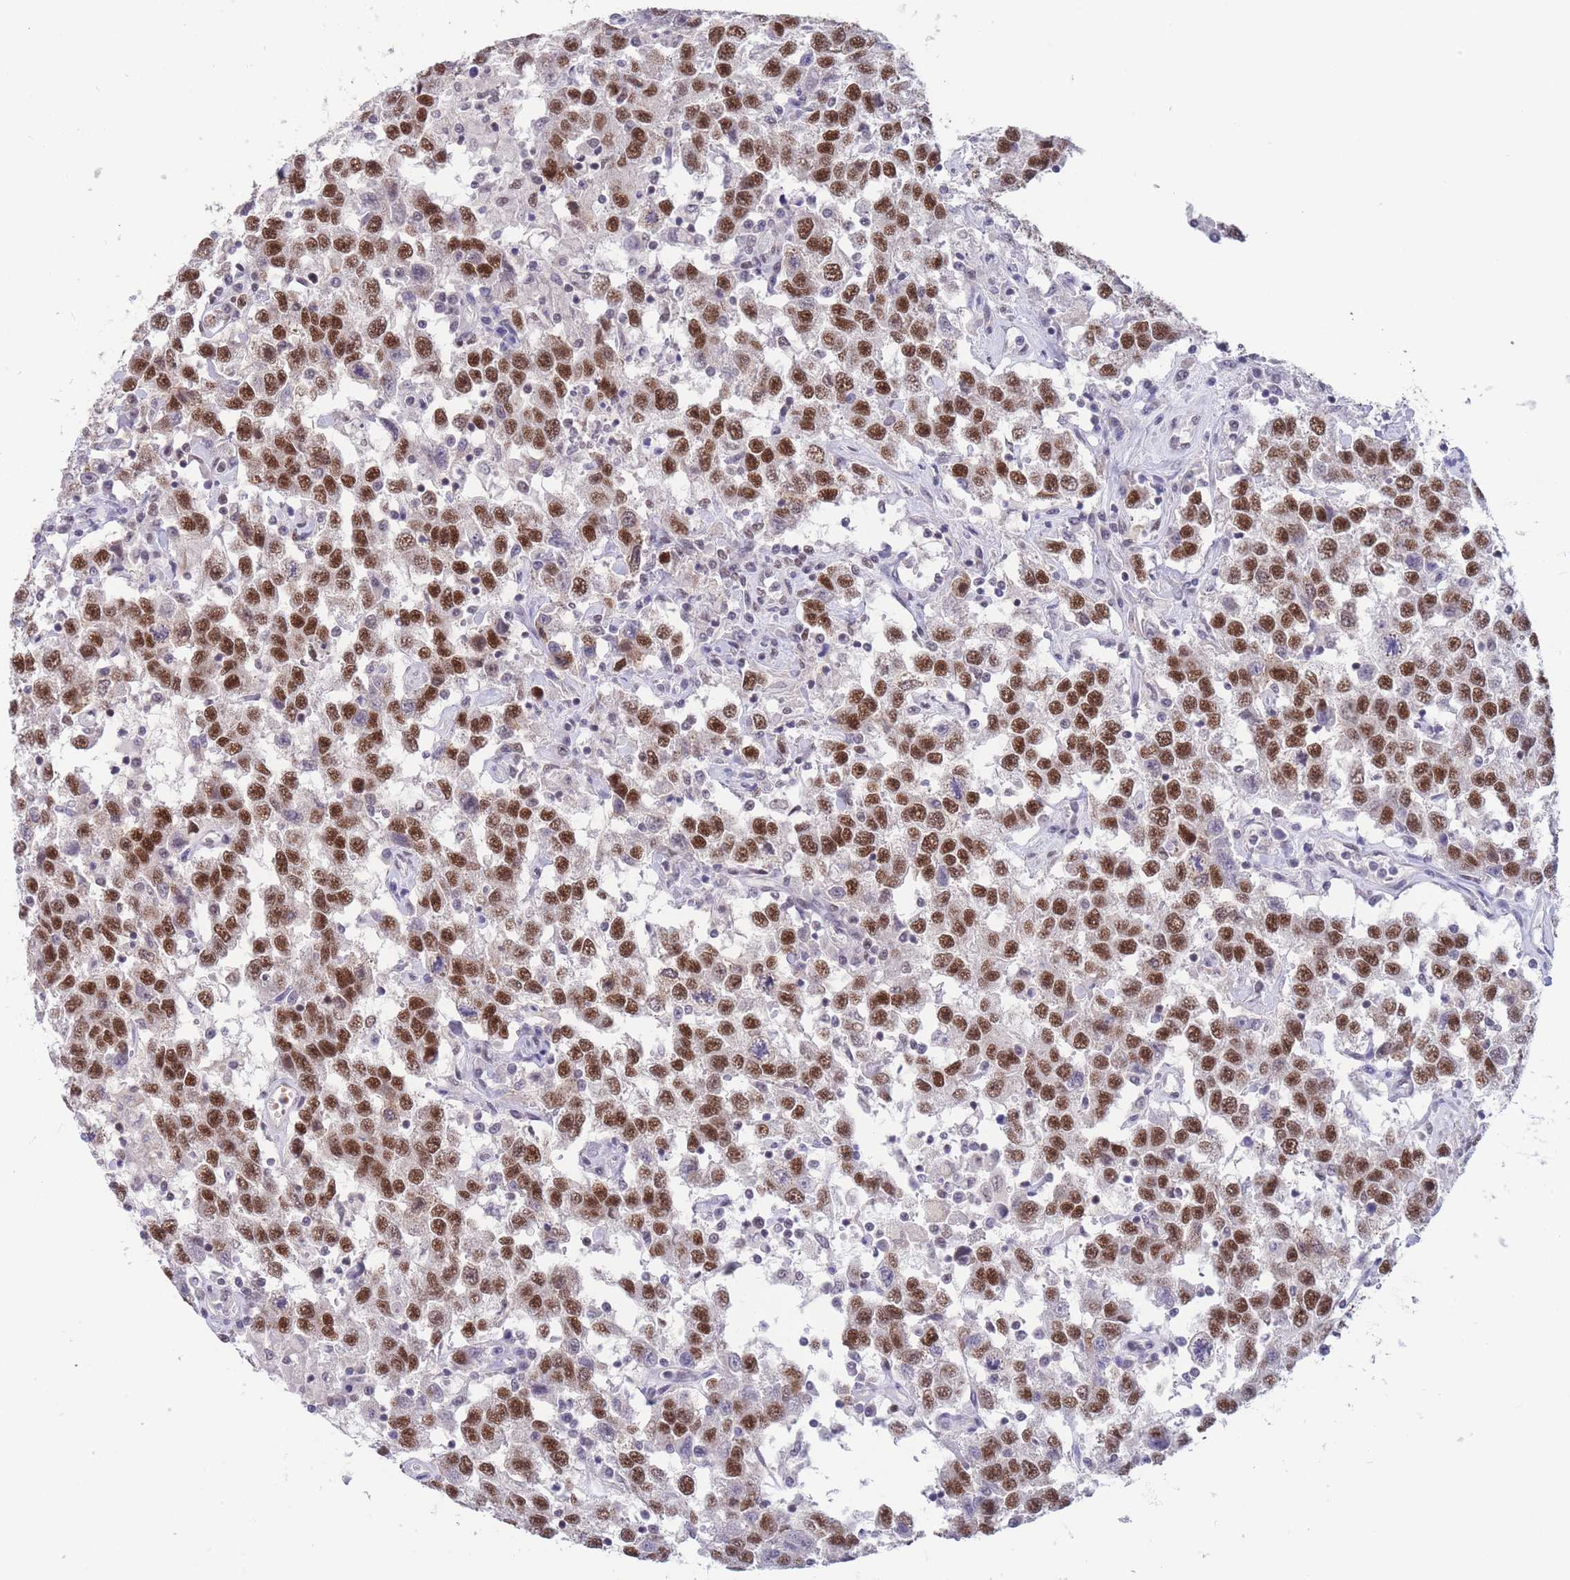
{"staining": {"intensity": "strong", "quantity": ">75%", "location": "nuclear"}, "tissue": "testis cancer", "cell_type": "Tumor cells", "image_type": "cancer", "snomed": [{"axis": "morphology", "description": "Seminoma, NOS"}, {"axis": "topography", "description": "Testis"}], "caption": "Immunohistochemical staining of human testis cancer (seminoma) reveals high levels of strong nuclear protein positivity in approximately >75% of tumor cells.", "gene": "SMAD9", "patient": {"sex": "male", "age": 41}}